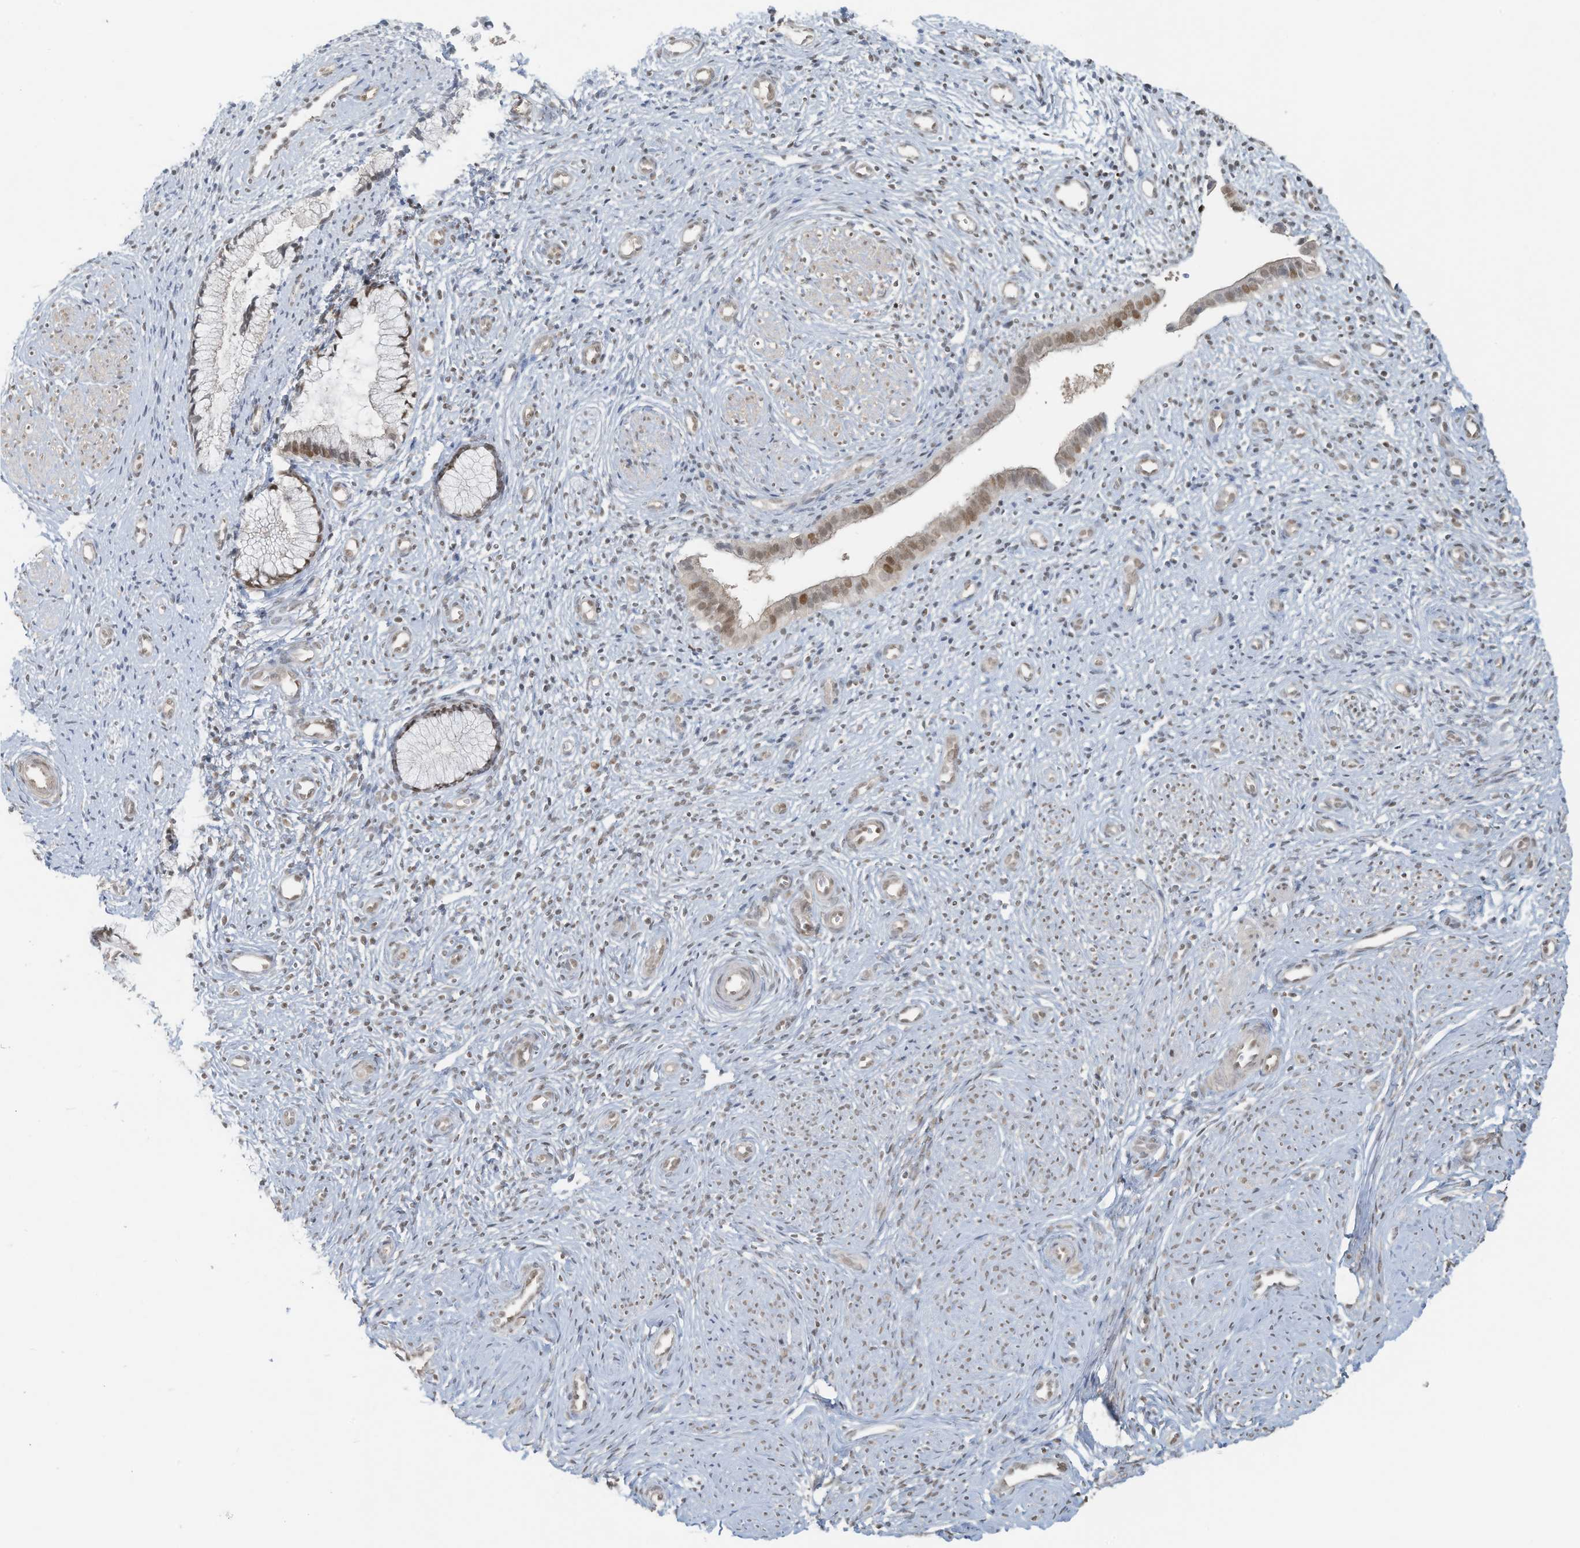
{"staining": {"intensity": "moderate", "quantity": "25%-75%", "location": "nuclear"}, "tissue": "cervix", "cell_type": "Glandular cells", "image_type": "normal", "snomed": [{"axis": "morphology", "description": "Normal tissue, NOS"}, {"axis": "topography", "description": "Cervix"}], "caption": "Protein staining shows moderate nuclear staining in about 25%-75% of glandular cells in unremarkable cervix. The staining is performed using DAB (3,3'-diaminobenzidine) brown chromogen to label protein expression. The nuclei are counter-stained blue using hematoxylin.", "gene": "DBR1", "patient": {"sex": "female", "age": 27}}